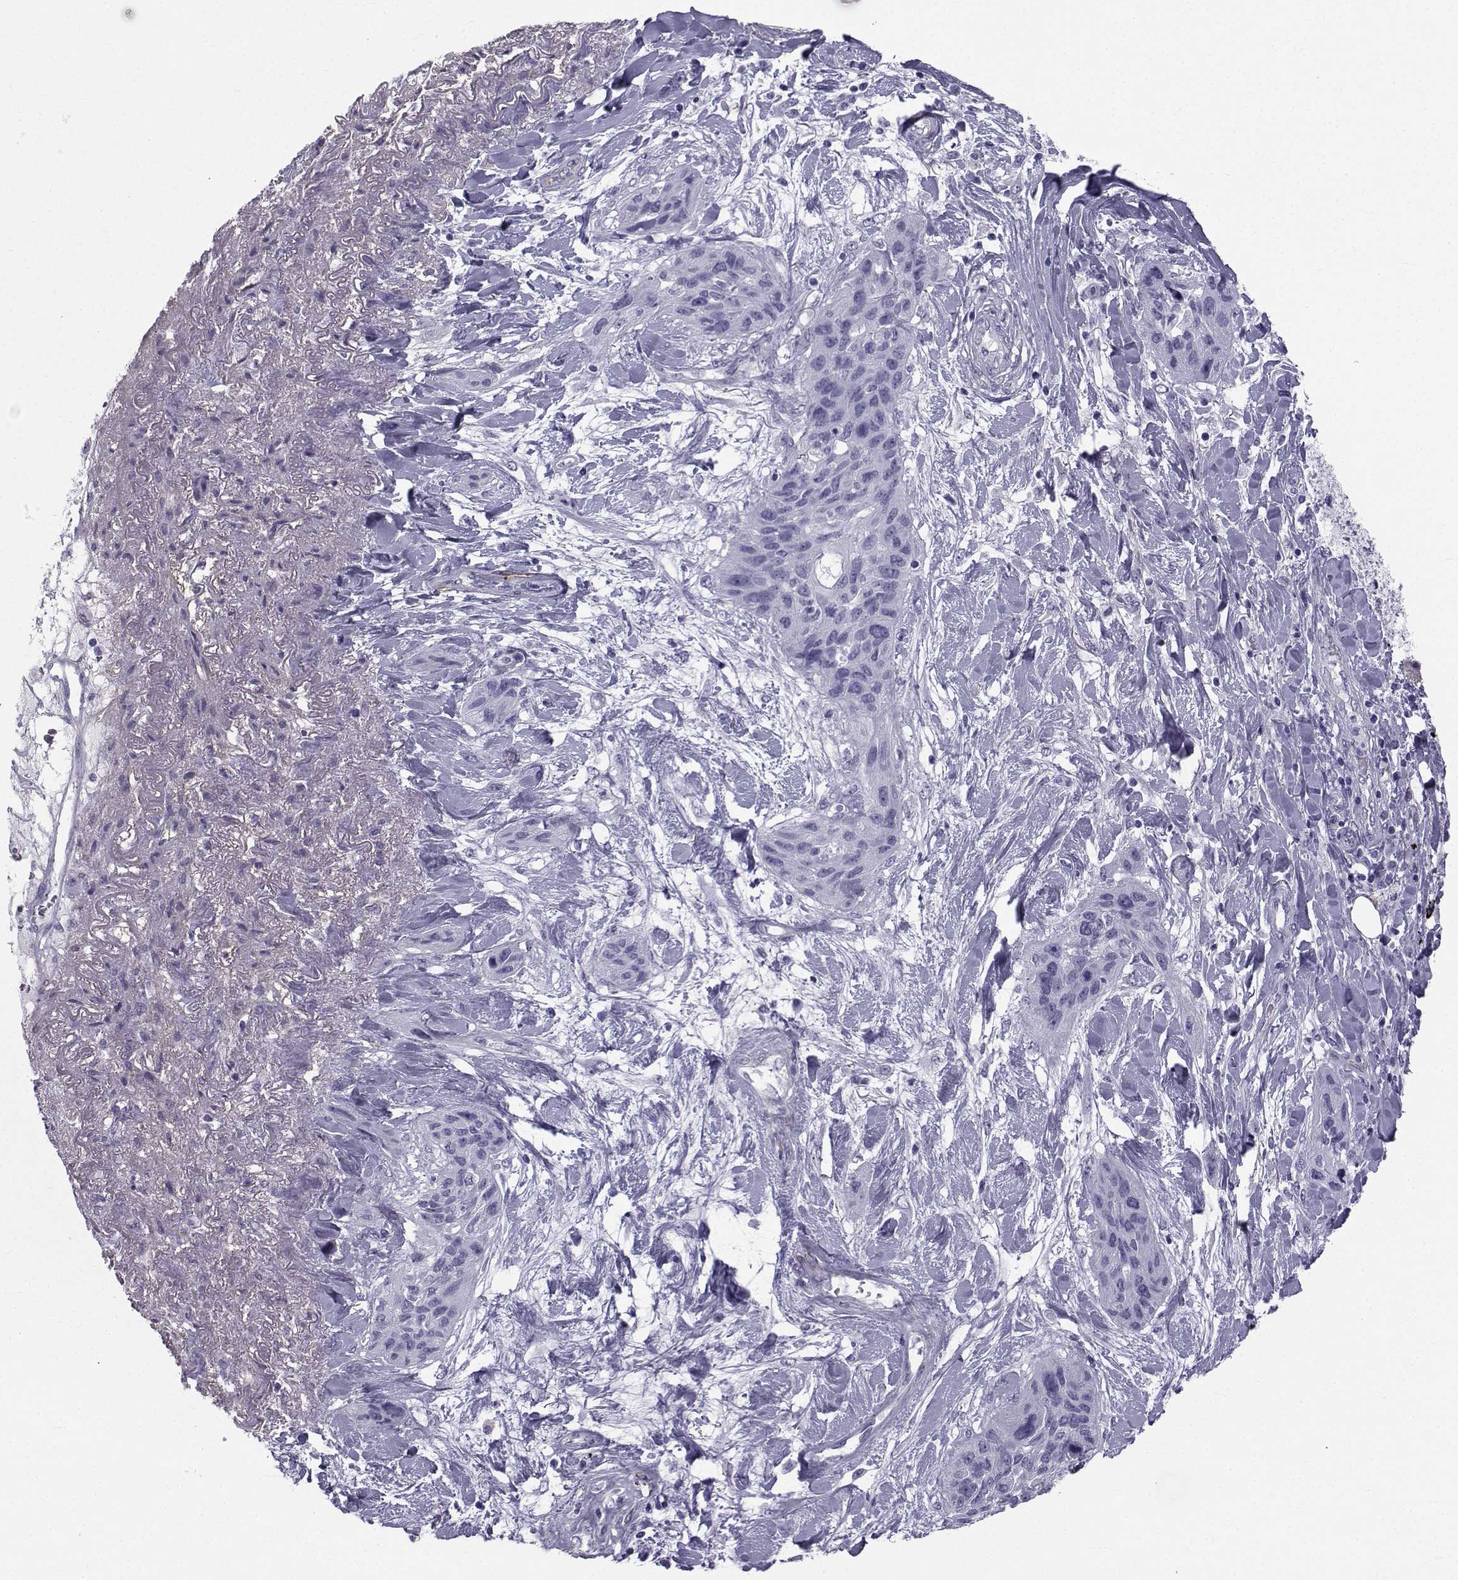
{"staining": {"intensity": "negative", "quantity": "none", "location": "none"}, "tissue": "lung cancer", "cell_type": "Tumor cells", "image_type": "cancer", "snomed": [{"axis": "morphology", "description": "Squamous cell carcinoma, NOS"}, {"axis": "topography", "description": "Lung"}], "caption": "Tumor cells are negative for protein expression in human lung cancer.", "gene": "SPANXD", "patient": {"sex": "female", "age": 70}}